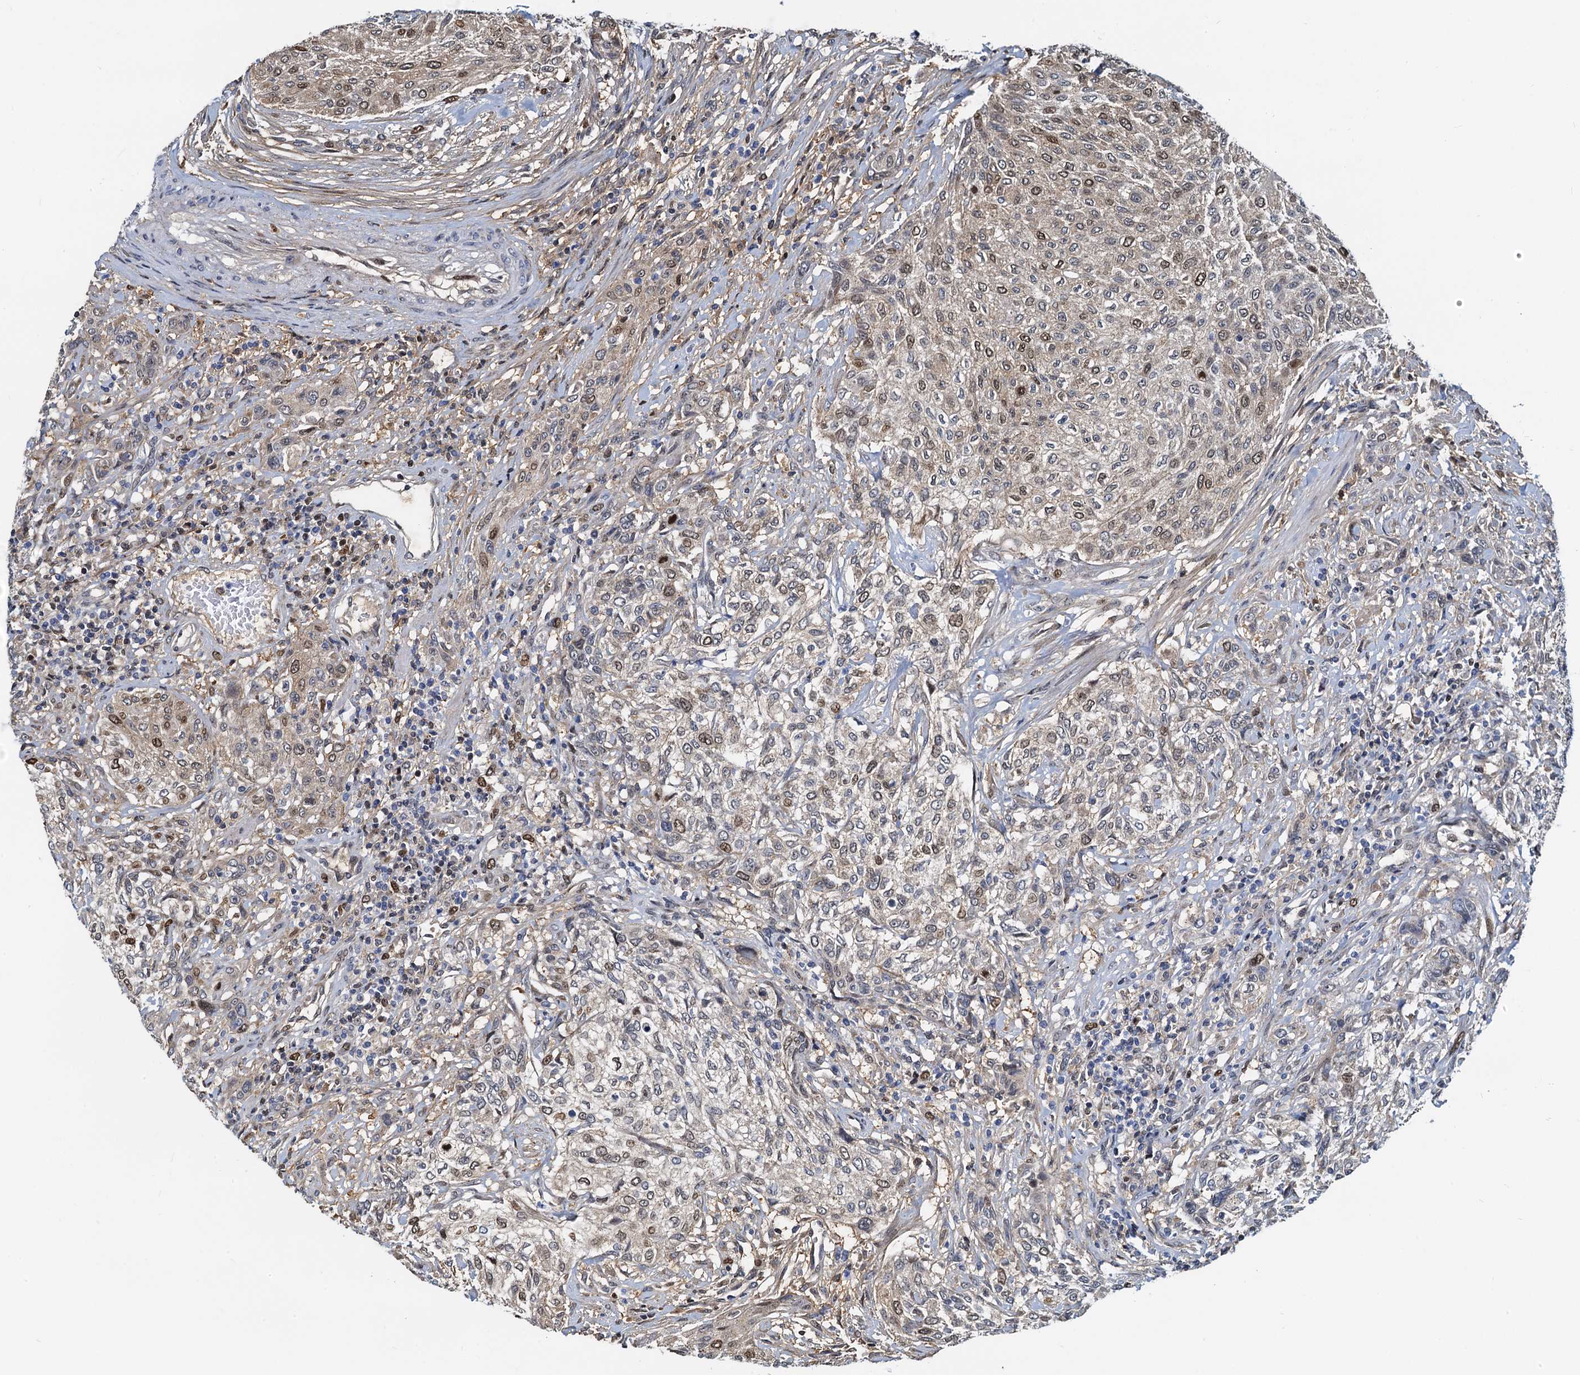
{"staining": {"intensity": "moderate", "quantity": "<25%", "location": "nuclear"}, "tissue": "urothelial cancer", "cell_type": "Tumor cells", "image_type": "cancer", "snomed": [{"axis": "morphology", "description": "Normal tissue, NOS"}, {"axis": "morphology", "description": "Urothelial carcinoma, NOS"}, {"axis": "topography", "description": "Urinary bladder"}, {"axis": "topography", "description": "Peripheral nerve tissue"}], "caption": "High-power microscopy captured an IHC histopathology image of transitional cell carcinoma, revealing moderate nuclear expression in about <25% of tumor cells. The staining was performed using DAB, with brown indicating positive protein expression. Nuclei are stained blue with hematoxylin.", "gene": "PTGES3", "patient": {"sex": "male", "age": 35}}